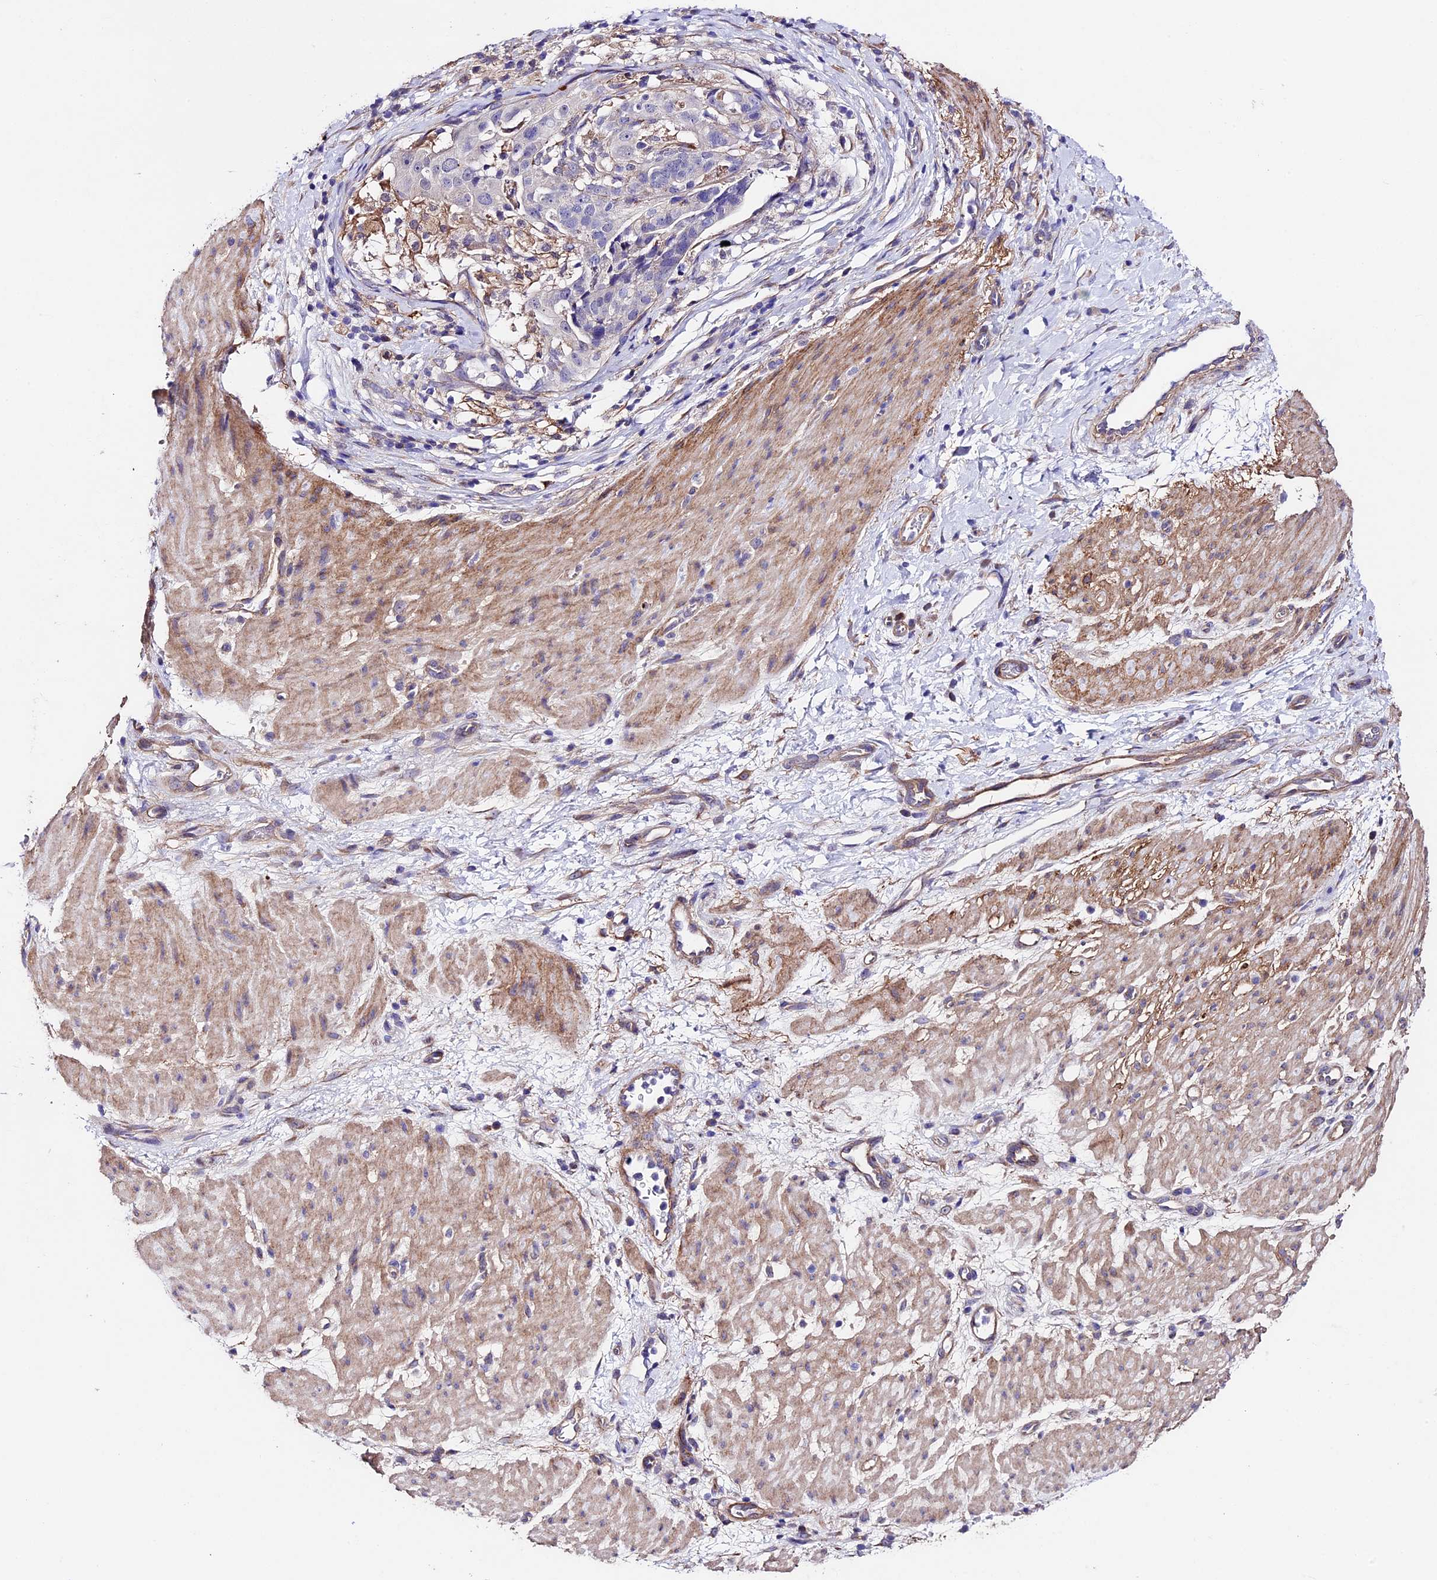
{"staining": {"intensity": "negative", "quantity": "none", "location": "none"}, "tissue": "stomach cancer", "cell_type": "Tumor cells", "image_type": "cancer", "snomed": [{"axis": "morphology", "description": "Adenocarcinoma, NOS"}, {"axis": "topography", "description": "Stomach"}], "caption": "A micrograph of adenocarcinoma (stomach) stained for a protein reveals no brown staining in tumor cells. The staining was performed using DAB (3,3'-diaminobenzidine) to visualize the protein expression in brown, while the nuclei were stained in blue with hematoxylin (Magnification: 20x).", "gene": "LSM7", "patient": {"sex": "male", "age": 48}}